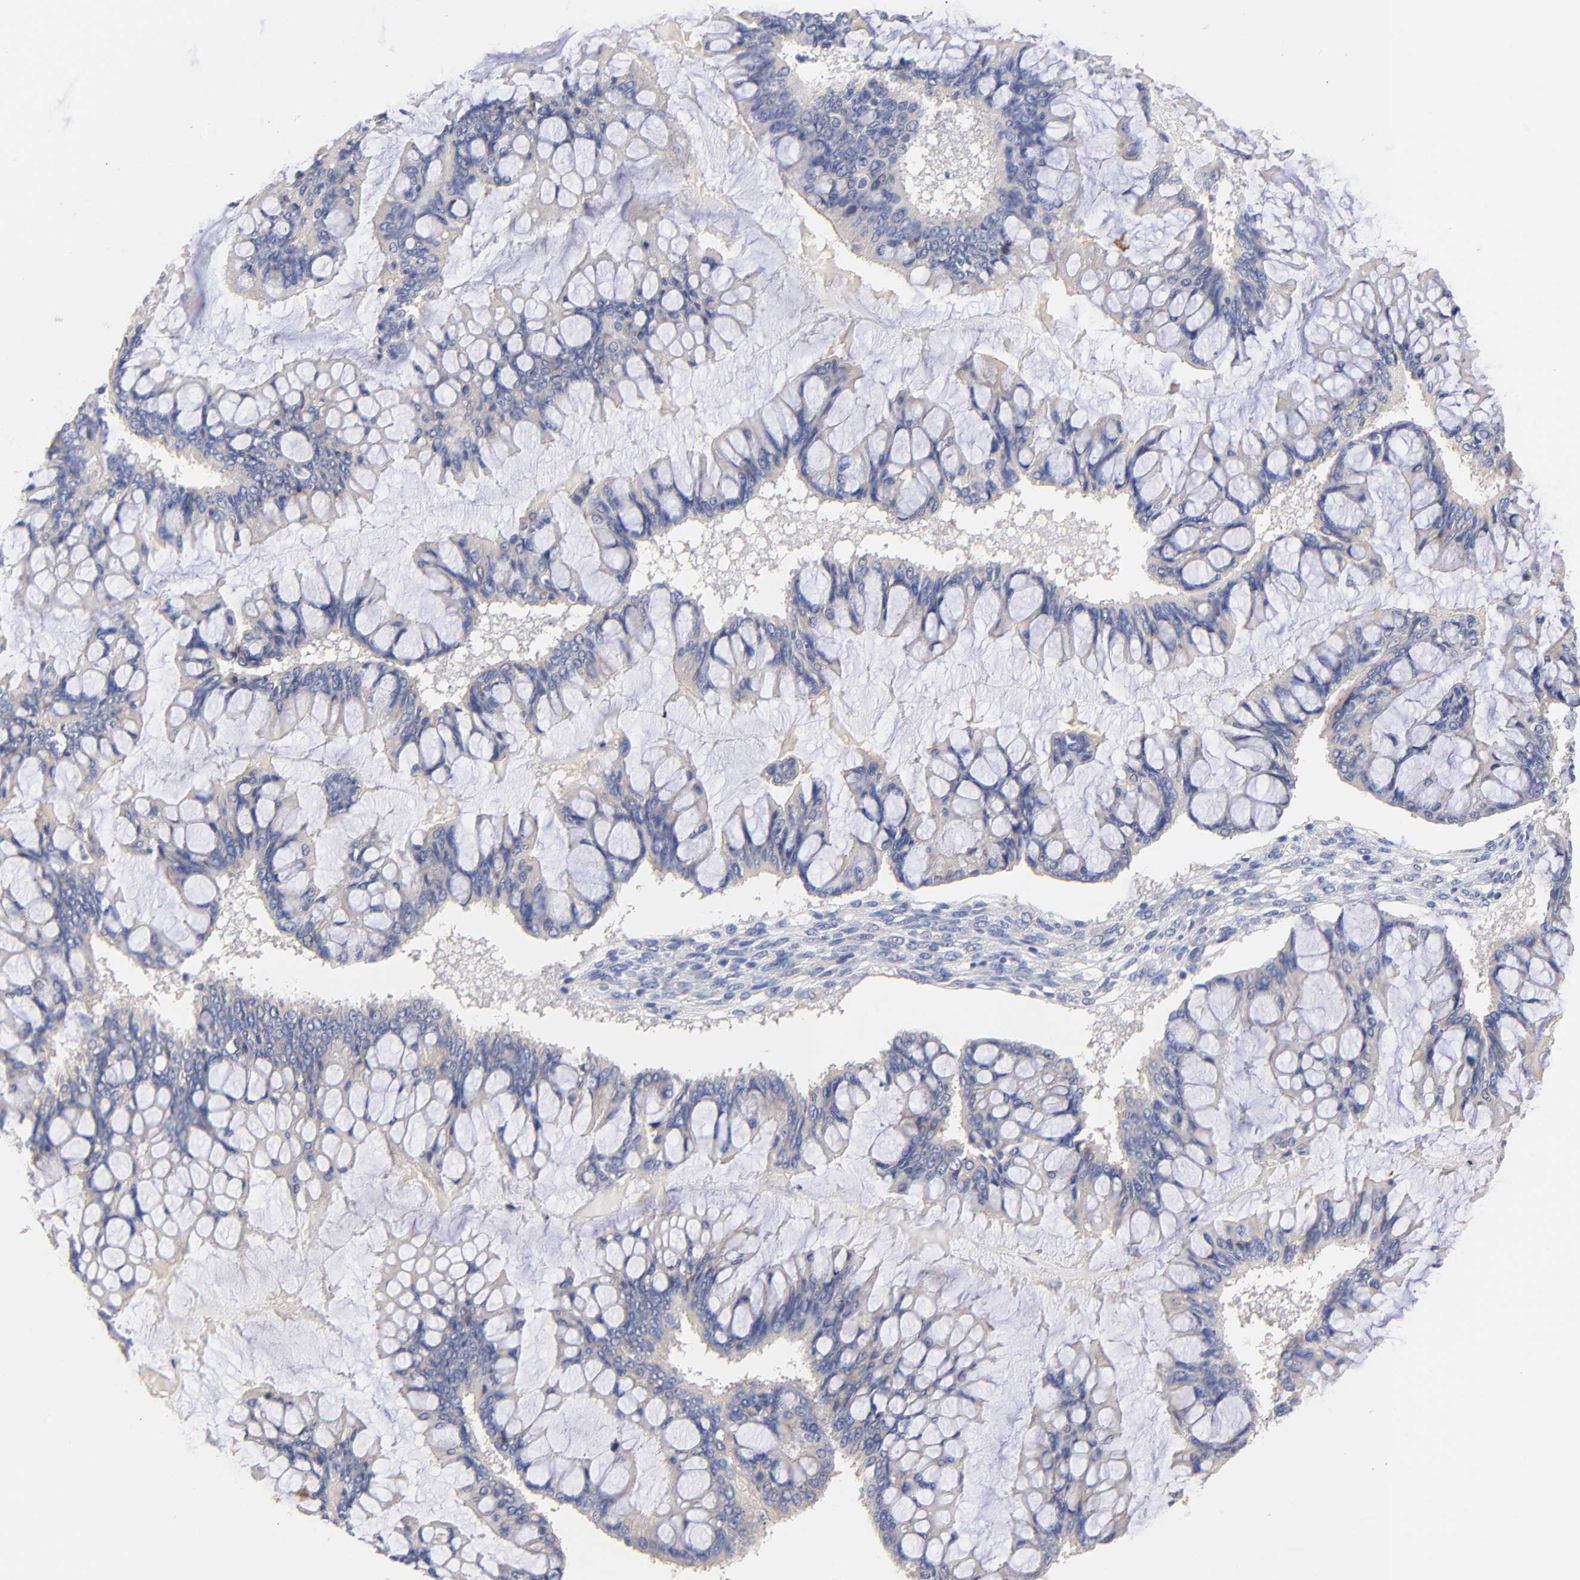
{"staining": {"intensity": "weak", "quantity": ">75%", "location": "cytoplasmic/membranous"}, "tissue": "ovarian cancer", "cell_type": "Tumor cells", "image_type": "cancer", "snomed": [{"axis": "morphology", "description": "Cystadenocarcinoma, mucinous, NOS"}, {"axis": "topography", "description": "Ovary"}], "caption": "A high-resolution micrograph shows immunohistochemistry staining of ovarian cancer, which shows weak cytoplasmic/membranous staining in approximately >75% of tumor cells.", "gene": "TNFRSF13C", "patient": {"sex": "female", "age": 73}}